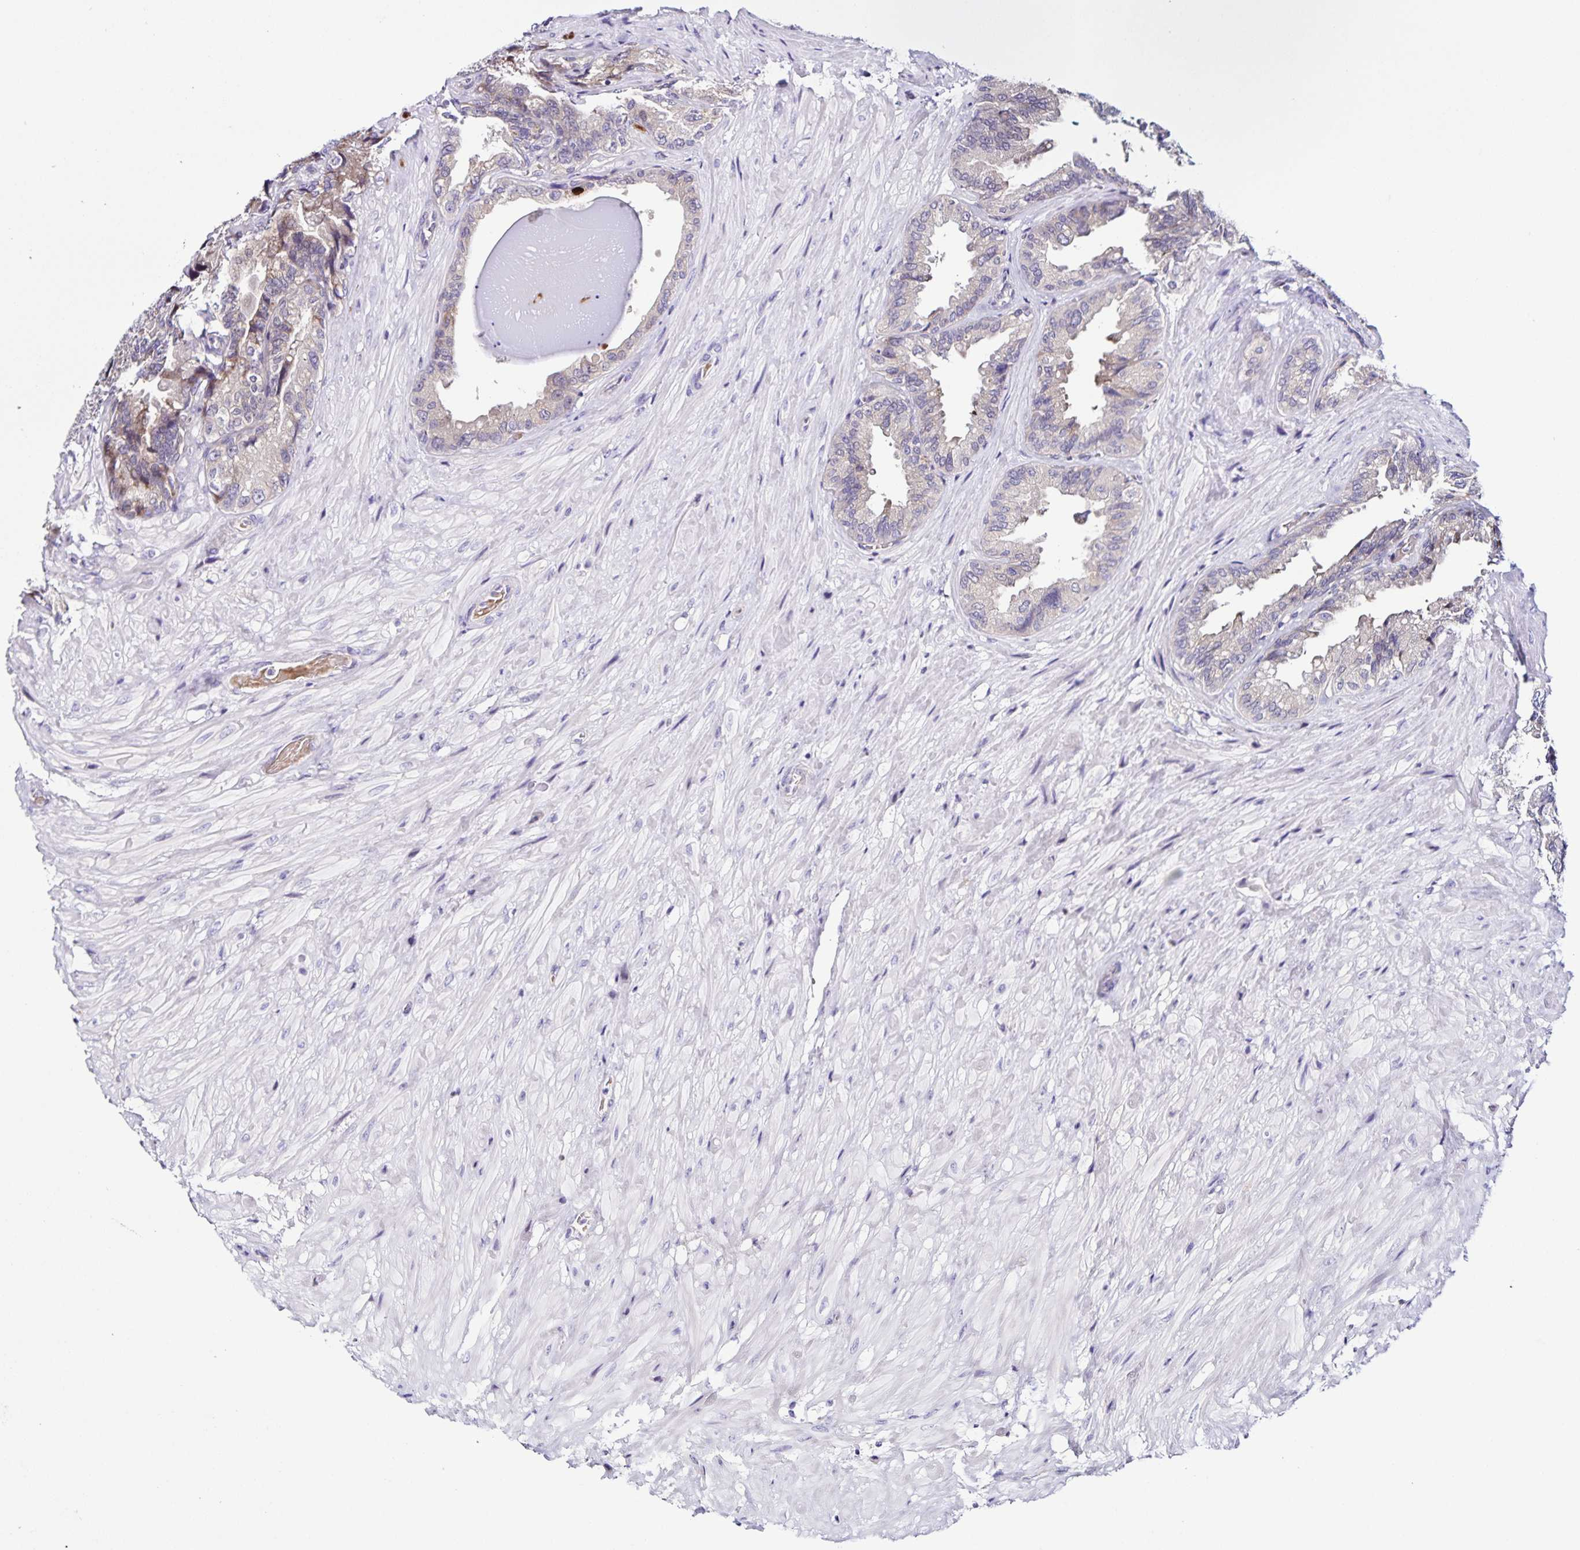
{"staining": {"intensity": "negative", "quantity": "none", "location": "none"}, "tissue": "seminal vesicle", "cell_type": "Glandular cells", "image_type": "normal", "snomed": [{"axis": "morphology", "description": "Normal tissue, NOS"}, {"axis": "topography", "description": "Seminal veicle"}], "caption": "Immunohistochemical staining of unremarkable human seminal vesicle reveals no significant staining in glandular cells. The staining was performed using DAB (3,3'-diaminobenzidine) to visualize the protein expression in brown, while the nuclei were stained in blue with hematoxylin (Magnification: 20x).", "gene": "RNFT2", "patient": {"sex": "male", "age": 68}}